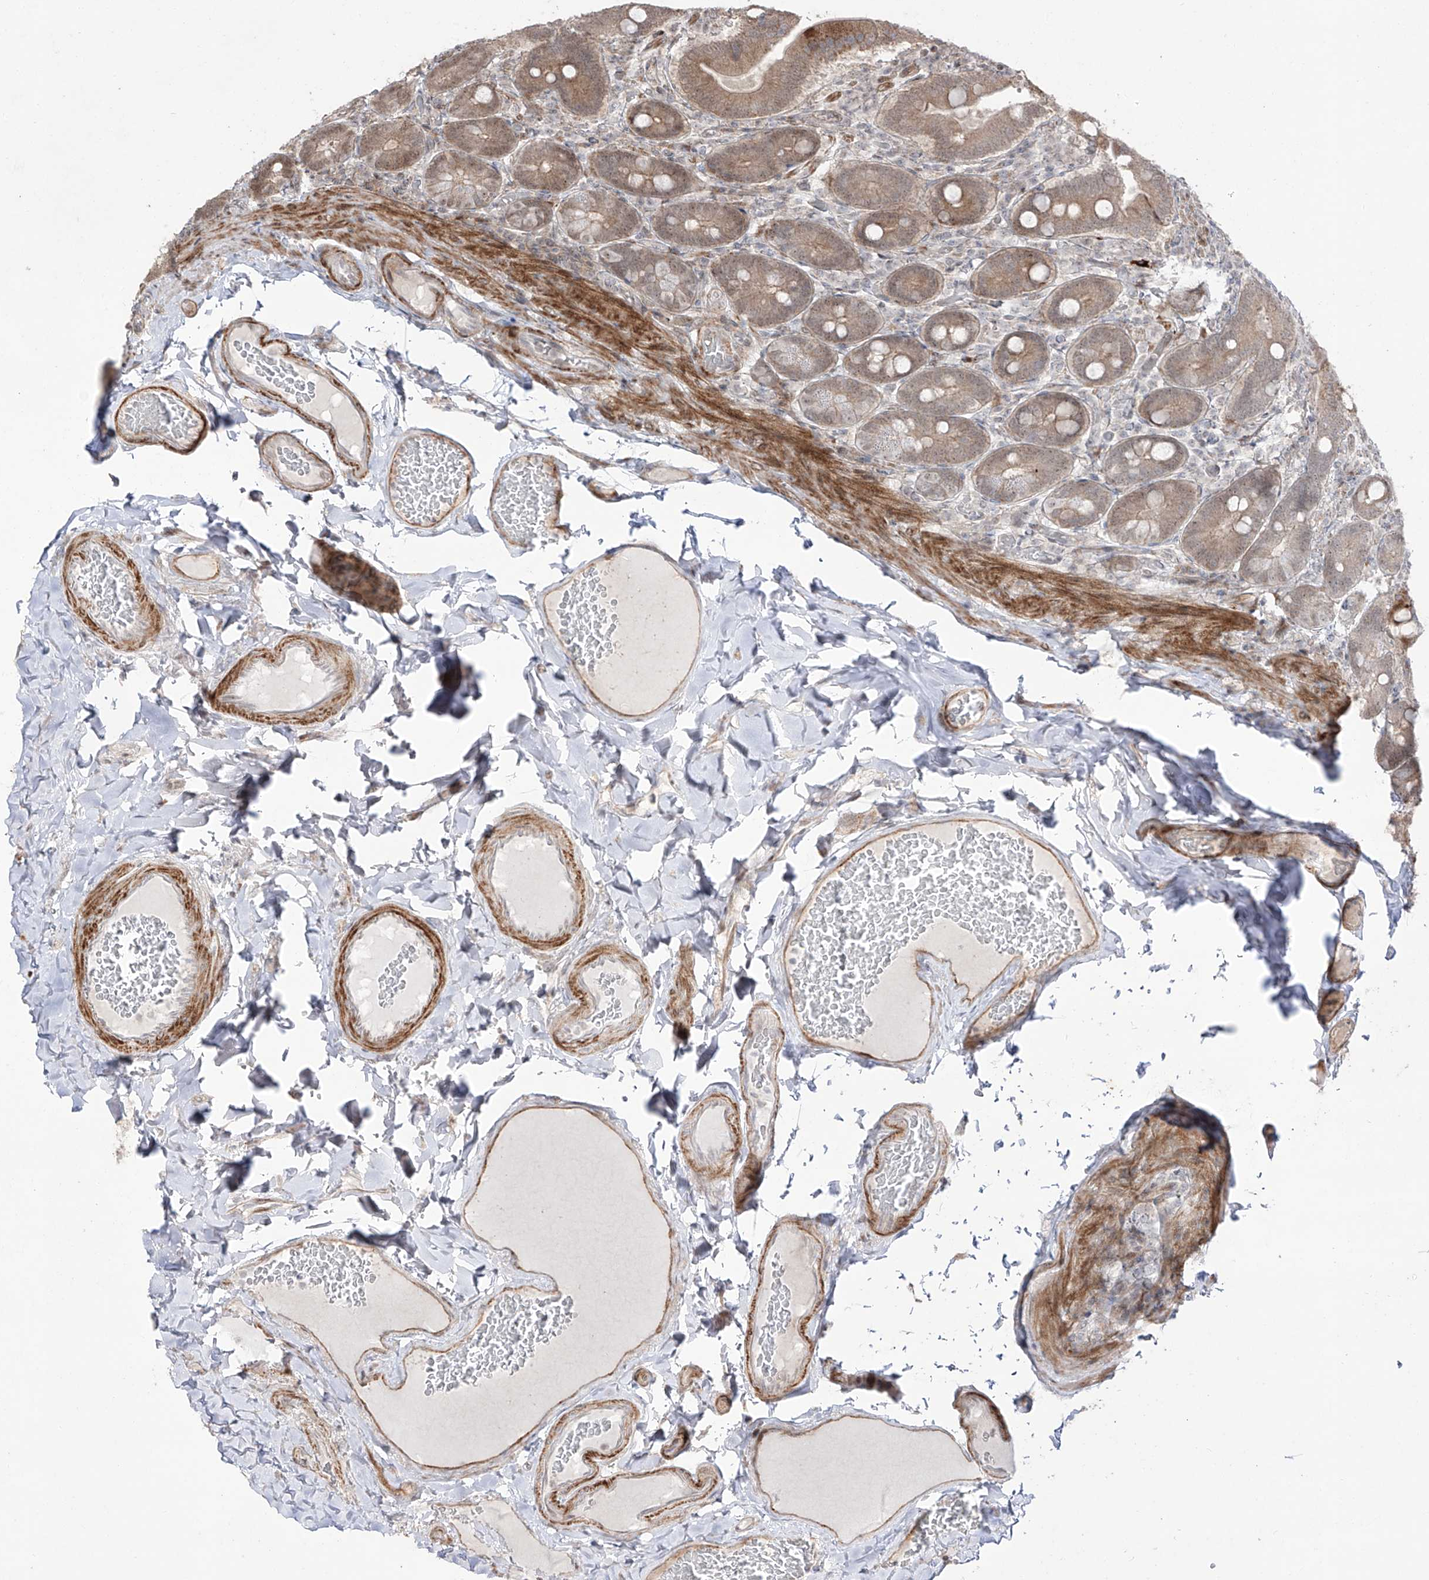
{"staining": {"intensity": "moderate", "quantity": ">75%", "location": "cytoplasmic/membranous"}, "tissue": "duodenum", "cell_type": "Glandular cells", "image_type": "normal", "snomed": [{"axis": "morphology", "description": "Normal tissue, NOS"}, {"axis": "topography", "description": "Duodenum"}], "caption": "Protein analysis of benign duodenum demonstrates moderate cytoplasmic/membranous expression in approximately >75% of glandular cells. The staining was performed using DAB, with brown indicating positive protein expression. Nuclei are stained blue with hematoxylin.", "gene": "ZNF180", "patient": {"sex": "female", "age": 62}}